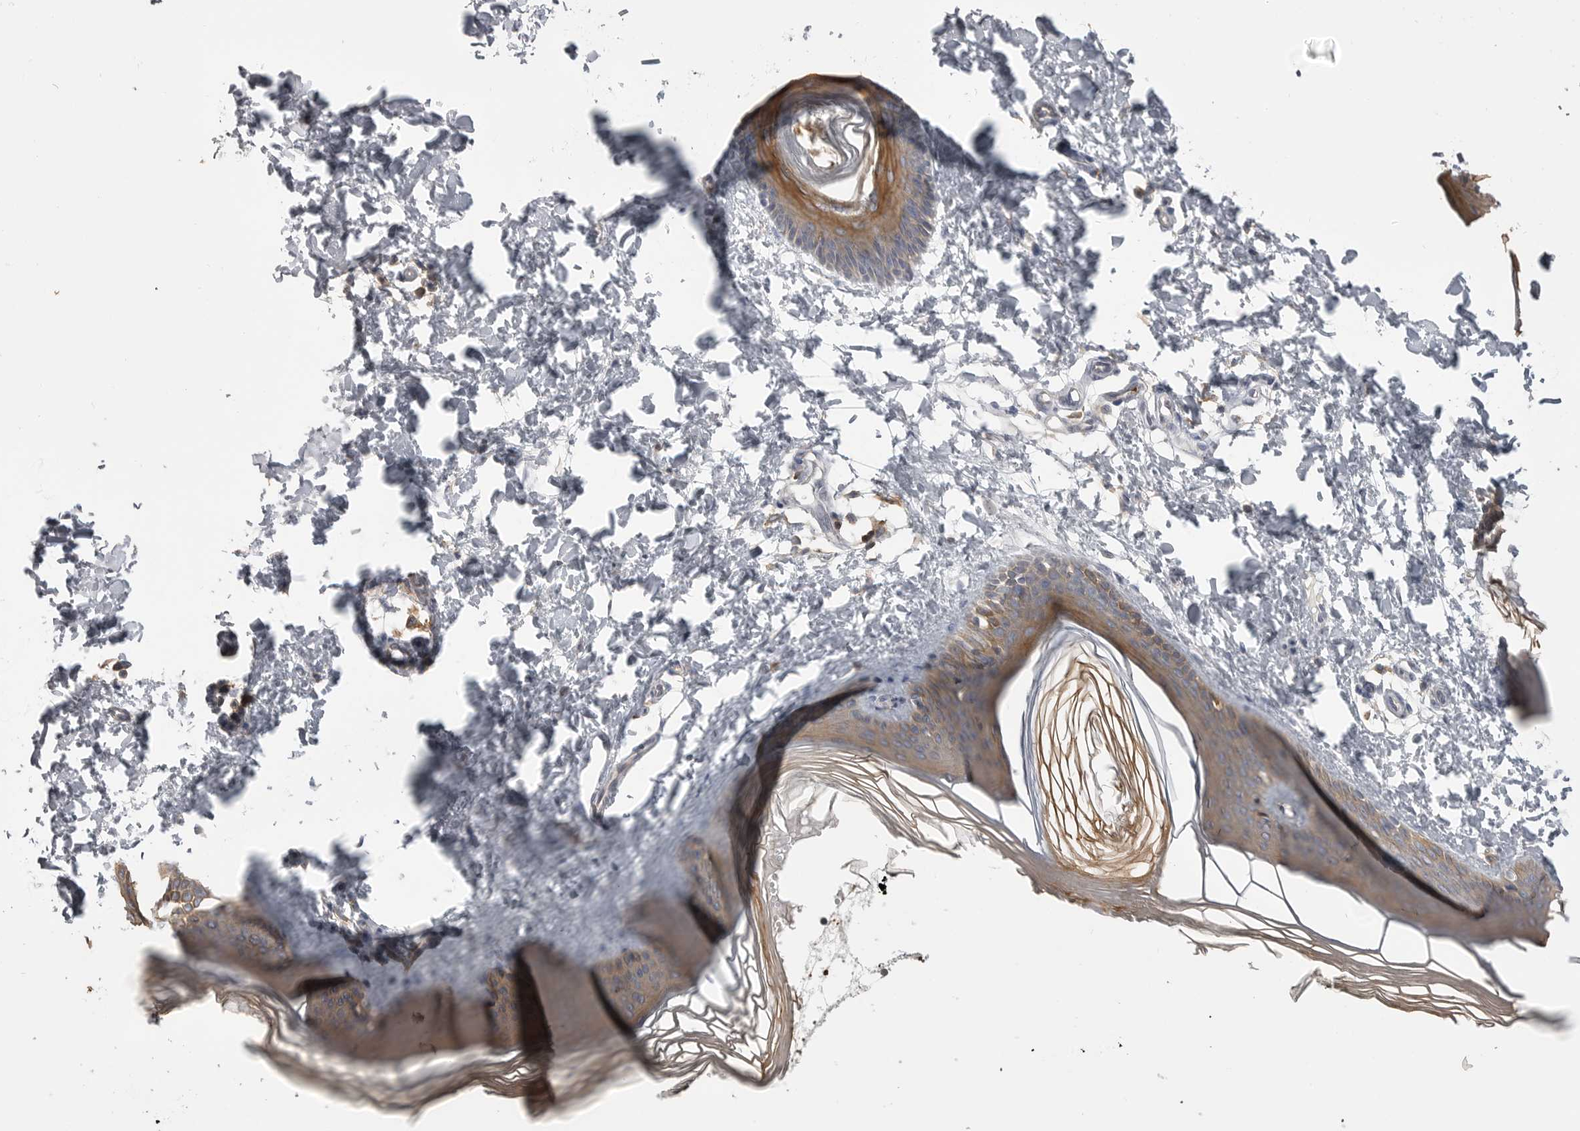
{"staining": {"intensity": "negative", "quantity": "none", "location": "none"}, "tissue": "skin", "cell_type": "Fibroblasts", "image_type": "normal", "snomed": [{"axis": "morphology", "description": "Normal tissue, NOS"}, {"axis": "topography", "description": "Skin"}], "caption": "Skin was stained to show a protein in brown. There is no significant expression in fibroblasts. (Brightfield microscopy of DAB (3,3'-diaminobenzidine) immunohistochemistry (IHC) at high magnification).", "gene": "CMTM6", "patient": {"sex": "female", "age": 27}}